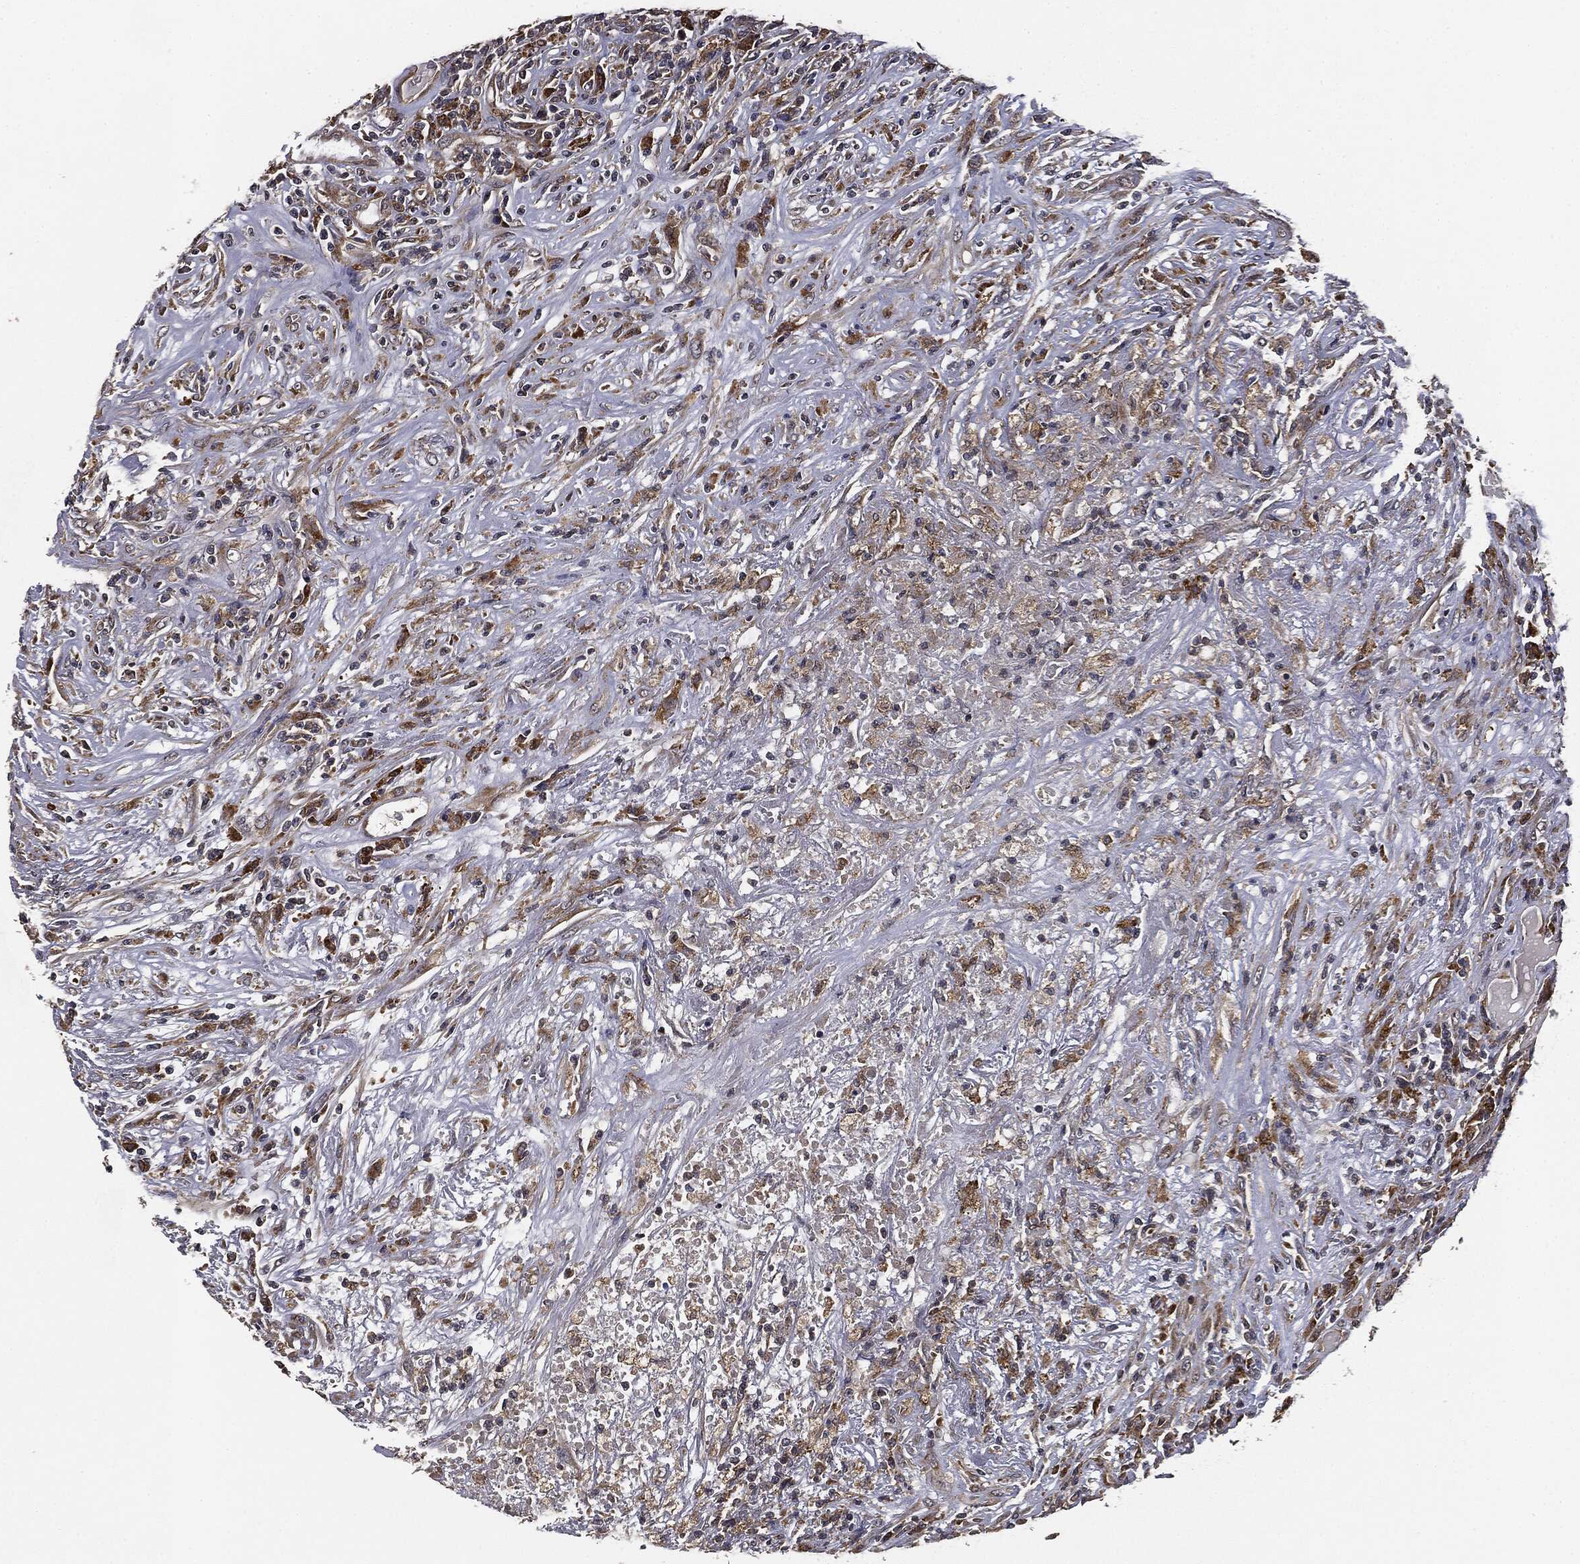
{"staining": {"intensity": "strong", "quantity": "<25%", "location": "cytoplasmic/membranous"}, "tissue": "lymphoma", "cell_type": "Tumor cells", "image_type": "cancer", "snomed": [{"axis": "morphology", "description": "Malignant lymphoma, non-Hodgkin's type, High grade"}, {"axis": "topography", "description": "Lung"}], "caption": "Immunohistochemistry (IHC) photomicrograph of lymphoma stained for a protein (brown), which shows medium levels of strong cytoplasmic/membranous staining in approximately <25% of tumor cells.", "gene": "MIER2", "patient": {"sex": "male", "age": 79}}